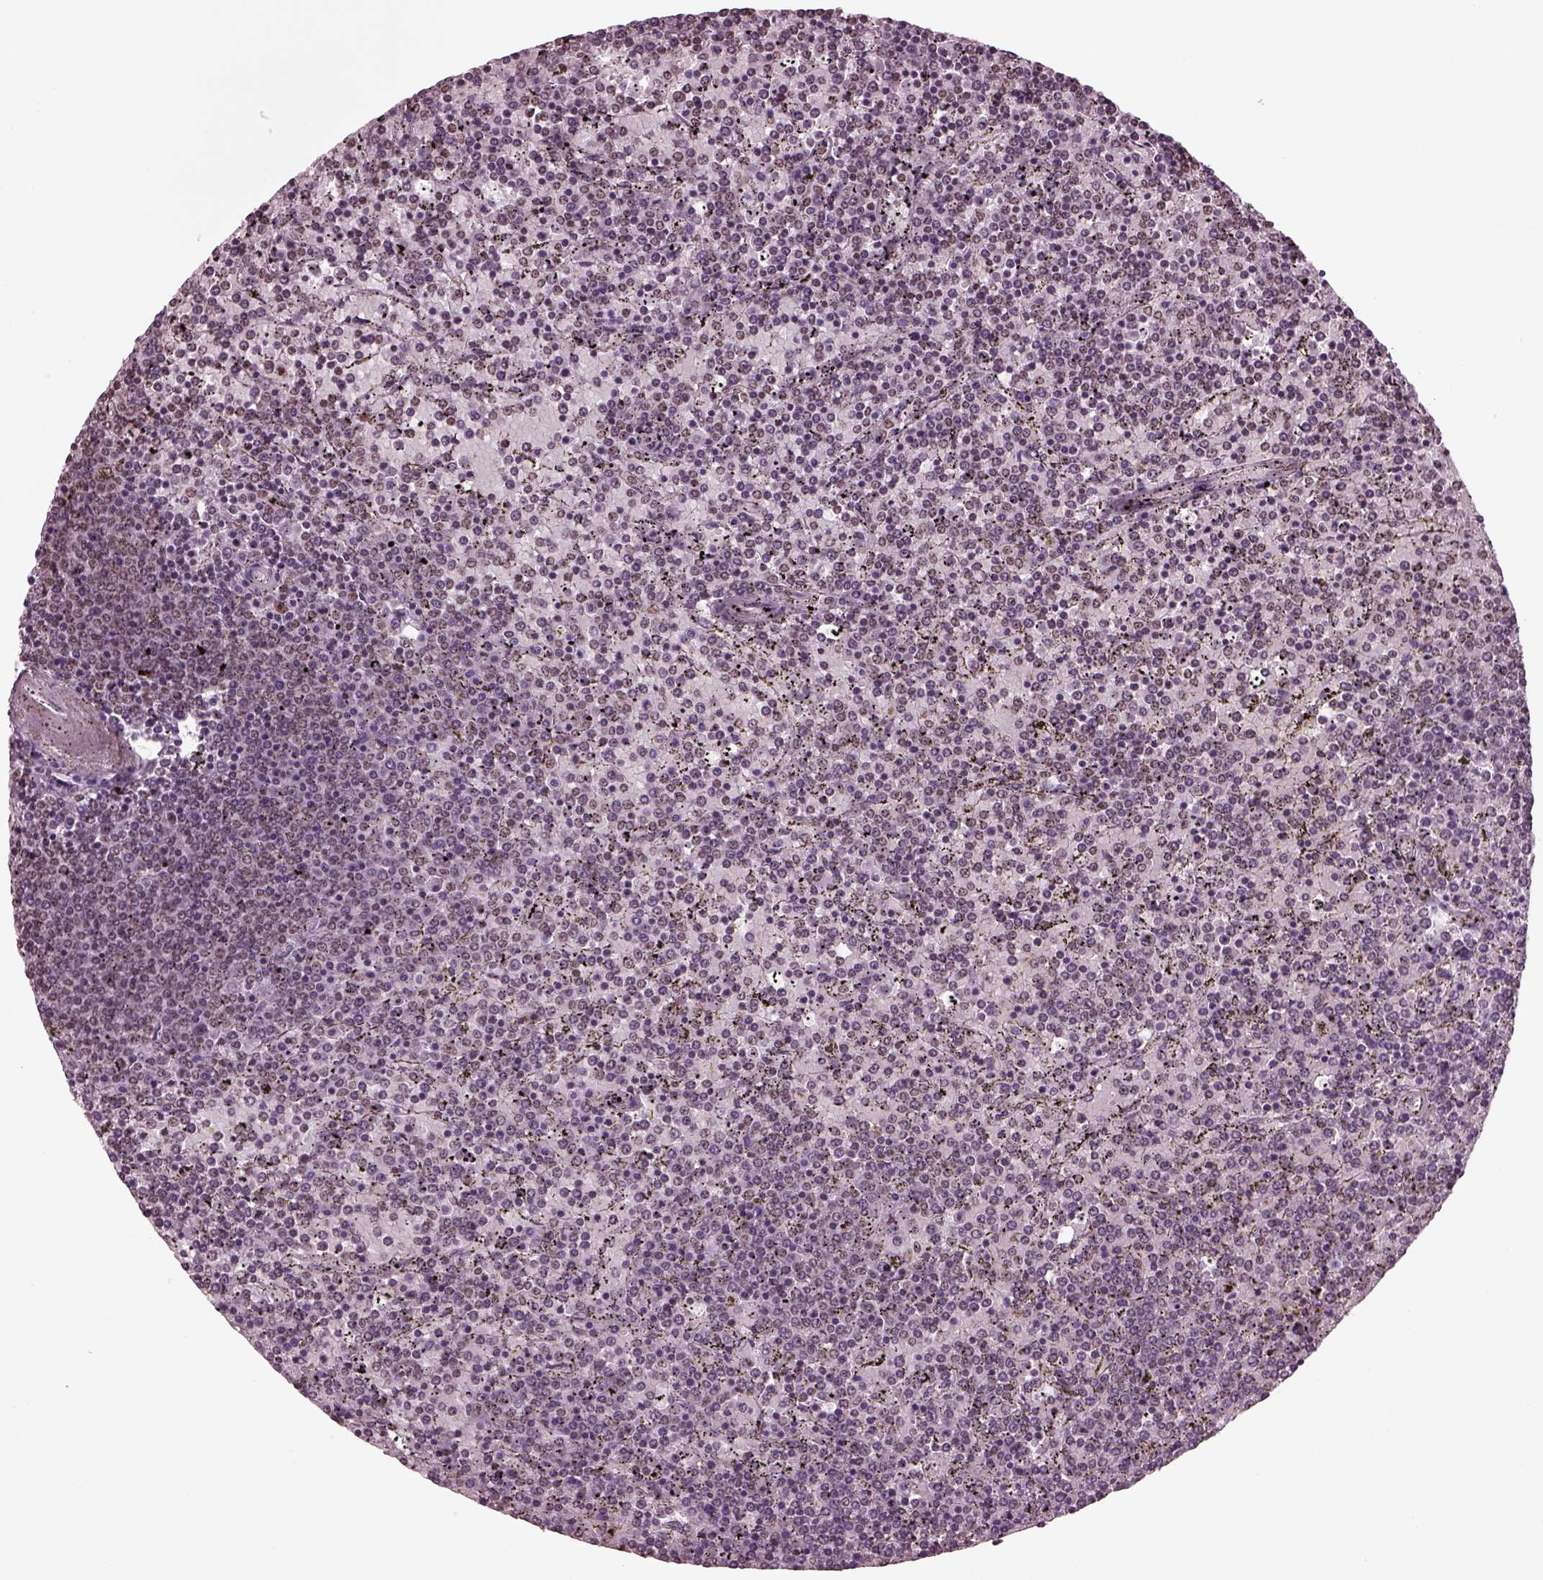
{"staining": {"intensity": "negative", "quantity": "none", "location": "none"}, "tissue": "lymphoma", "cell_type": "Tumor cells", "image_type": "cancer", "snomed": [{"axis": "morphology", "description": "Malignant lymphoma, non-Hodgkin's type, Low grade"}, {"axis": "topography", "description": "Spleen"}], "caption": "This is an immunohistochemistry (IHC) micrograph of low-grade malignant lymphoma, non-Hodgkin's type. There is no staining in tumor cells.", "gene": "RUVBL2", "patient": {"sex": "female", "age": 77}}